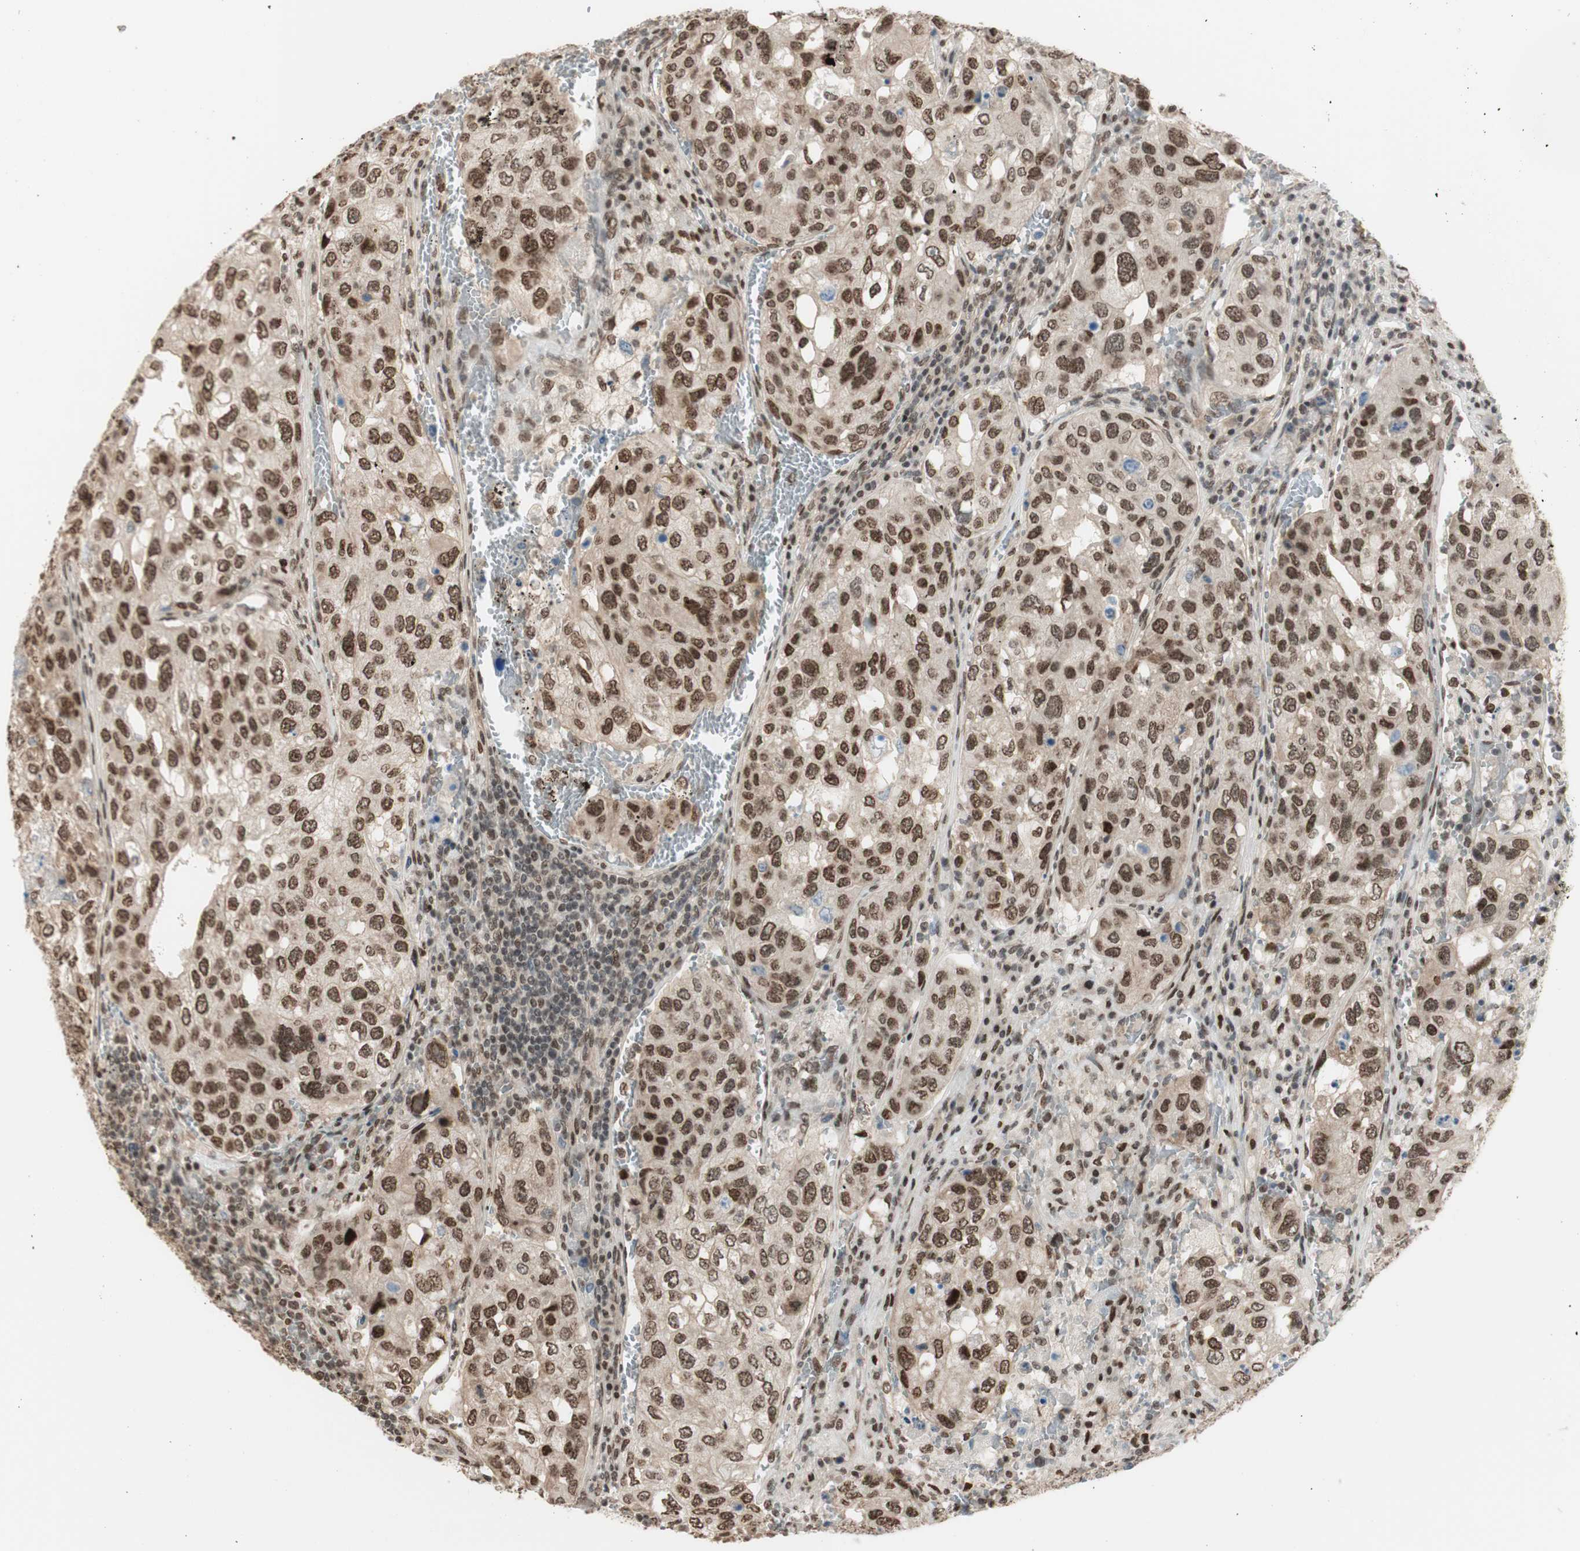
{"staining": {"intensity": "moderate", "quantity": ">75%", "location": "nuclear"}, "tissue": "urothelial cancer", "cell_type": "Tumor cells", "image_type": "cancer", "snomed": [{"axis": "morphology", "description": "Urothelial carcinoma, High grade"}, {"axis": "topography", "description": "Lymph node"}, {"axis": "topography", "description": "Urinary bladder"}], "caption": "A histopathology image of human high-grade urothelial carcinoma stained for a protein displays moderate nuclear brown staining in tumor cells.", "gene": "SUFU", "patient": {"sex": "male", "age": 51}}